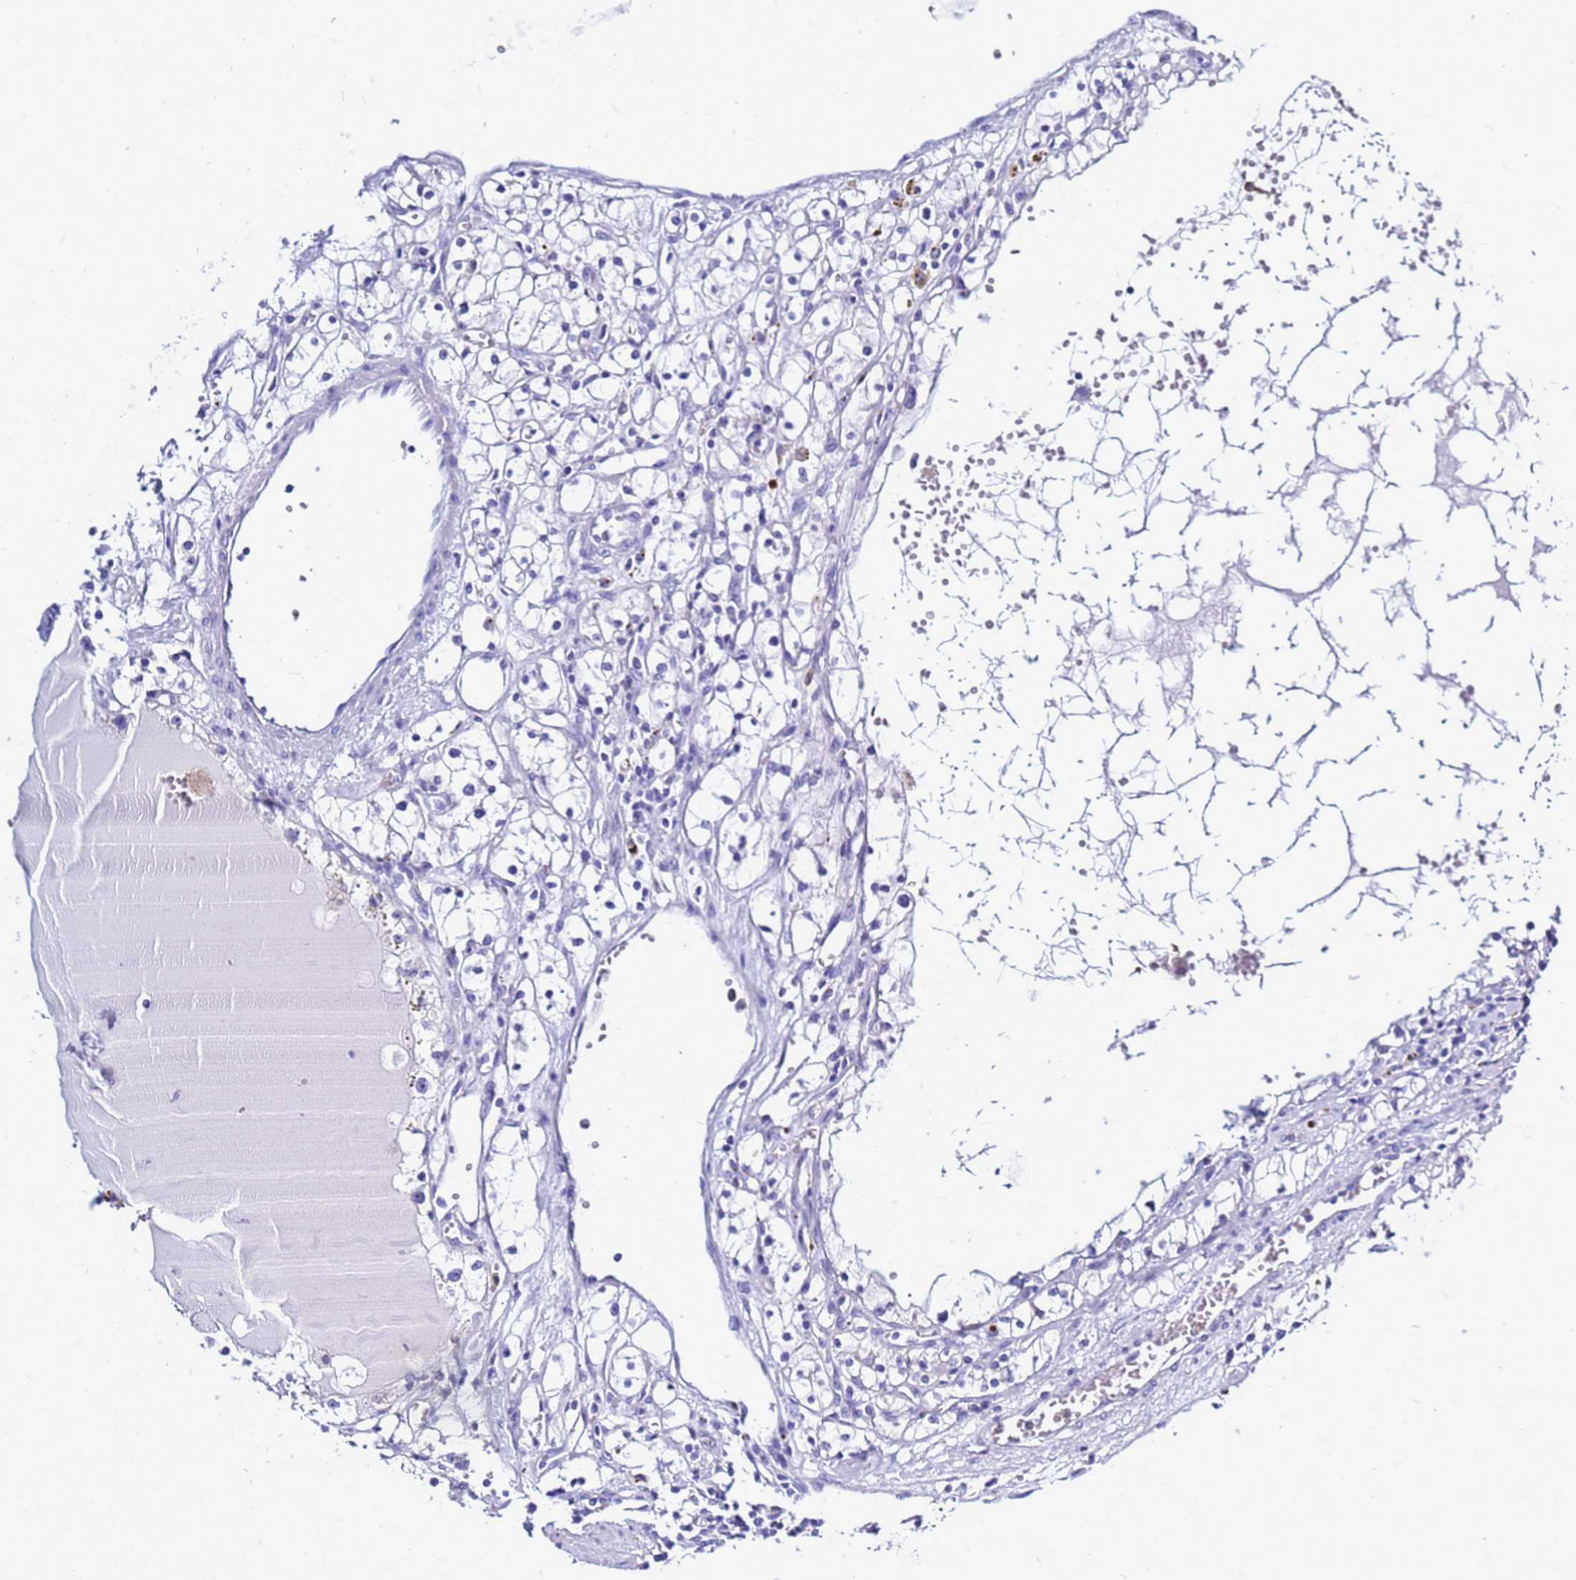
{"staining": {"intensity": "negative", "quantity": "none", "location": "none"}, "tissue": "renal cancer", "cell_type": "Tumor cells", "image_type": "cancer", "snomed": [{"axis": "morphology", "description": "Adenocarcinoma, NOS"}, {"axis": "topography", "description": "Kidney"}], "caption": "This is a image of immunohistochemistry staining of renal cancer (adenocarcinoma), which shows no positivity in tumor cells.", "gene": "CSTA", "patient": {"sex": "male", "age": 56}}